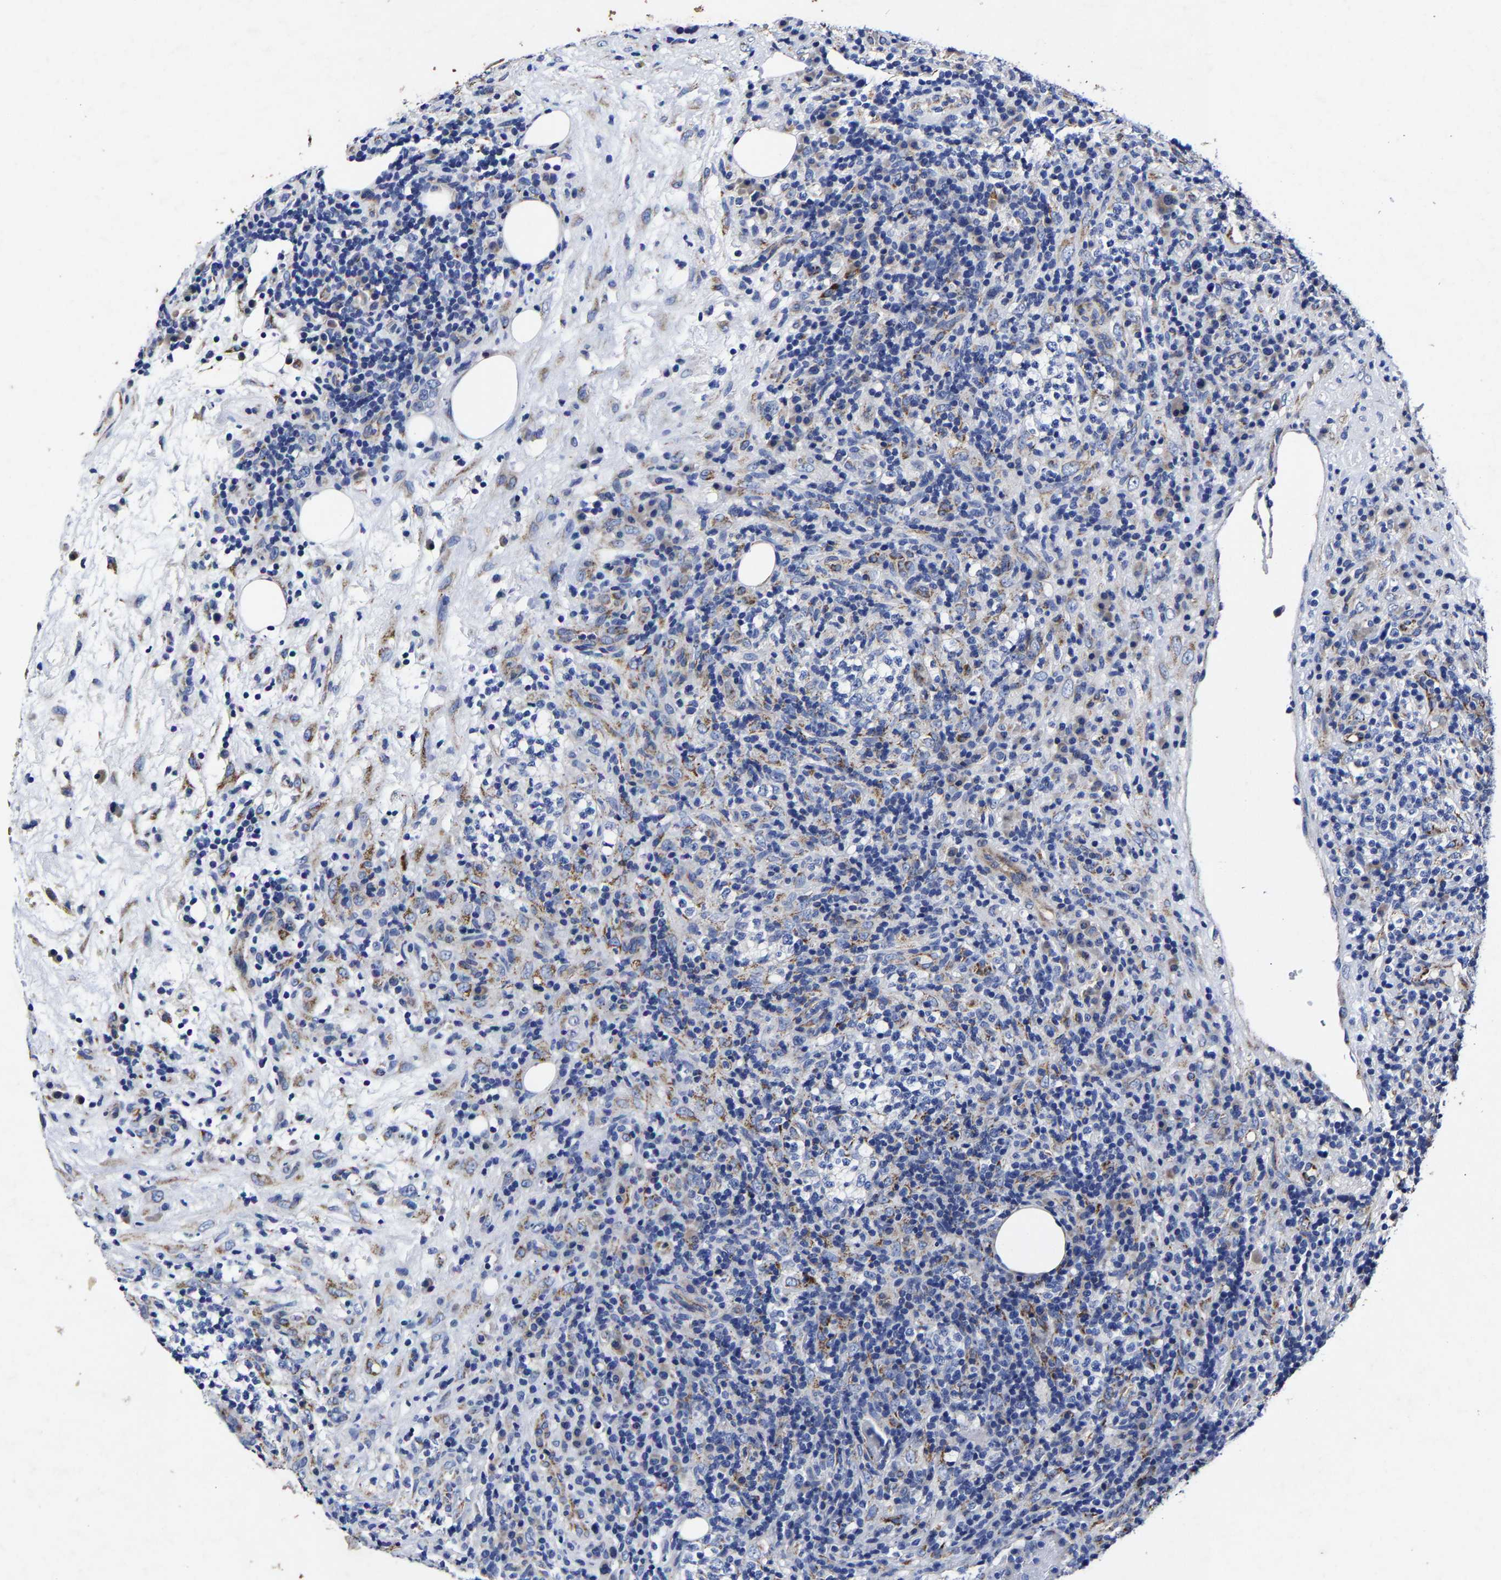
{"staining": {"intensity": "negative", "quantity": "none", "location": "none"}, "tissue": "lymphoma", "cell_type": "Tumor cells", "image_type": "cancer", "snomed": [{"axis": "morphology", "description": "Malignant lymphoma, non-Hodgkin's type, High grade"}, {"axis": "topography", "description": "Lymph node"}], "caption": "DAB (3,3'-diaminobenzidine) immunohistochemical staining of lymphoma displays no significant staining in tumor cells.", "gene": "AASS", "patient": {"sex": "female", "age": 76}}